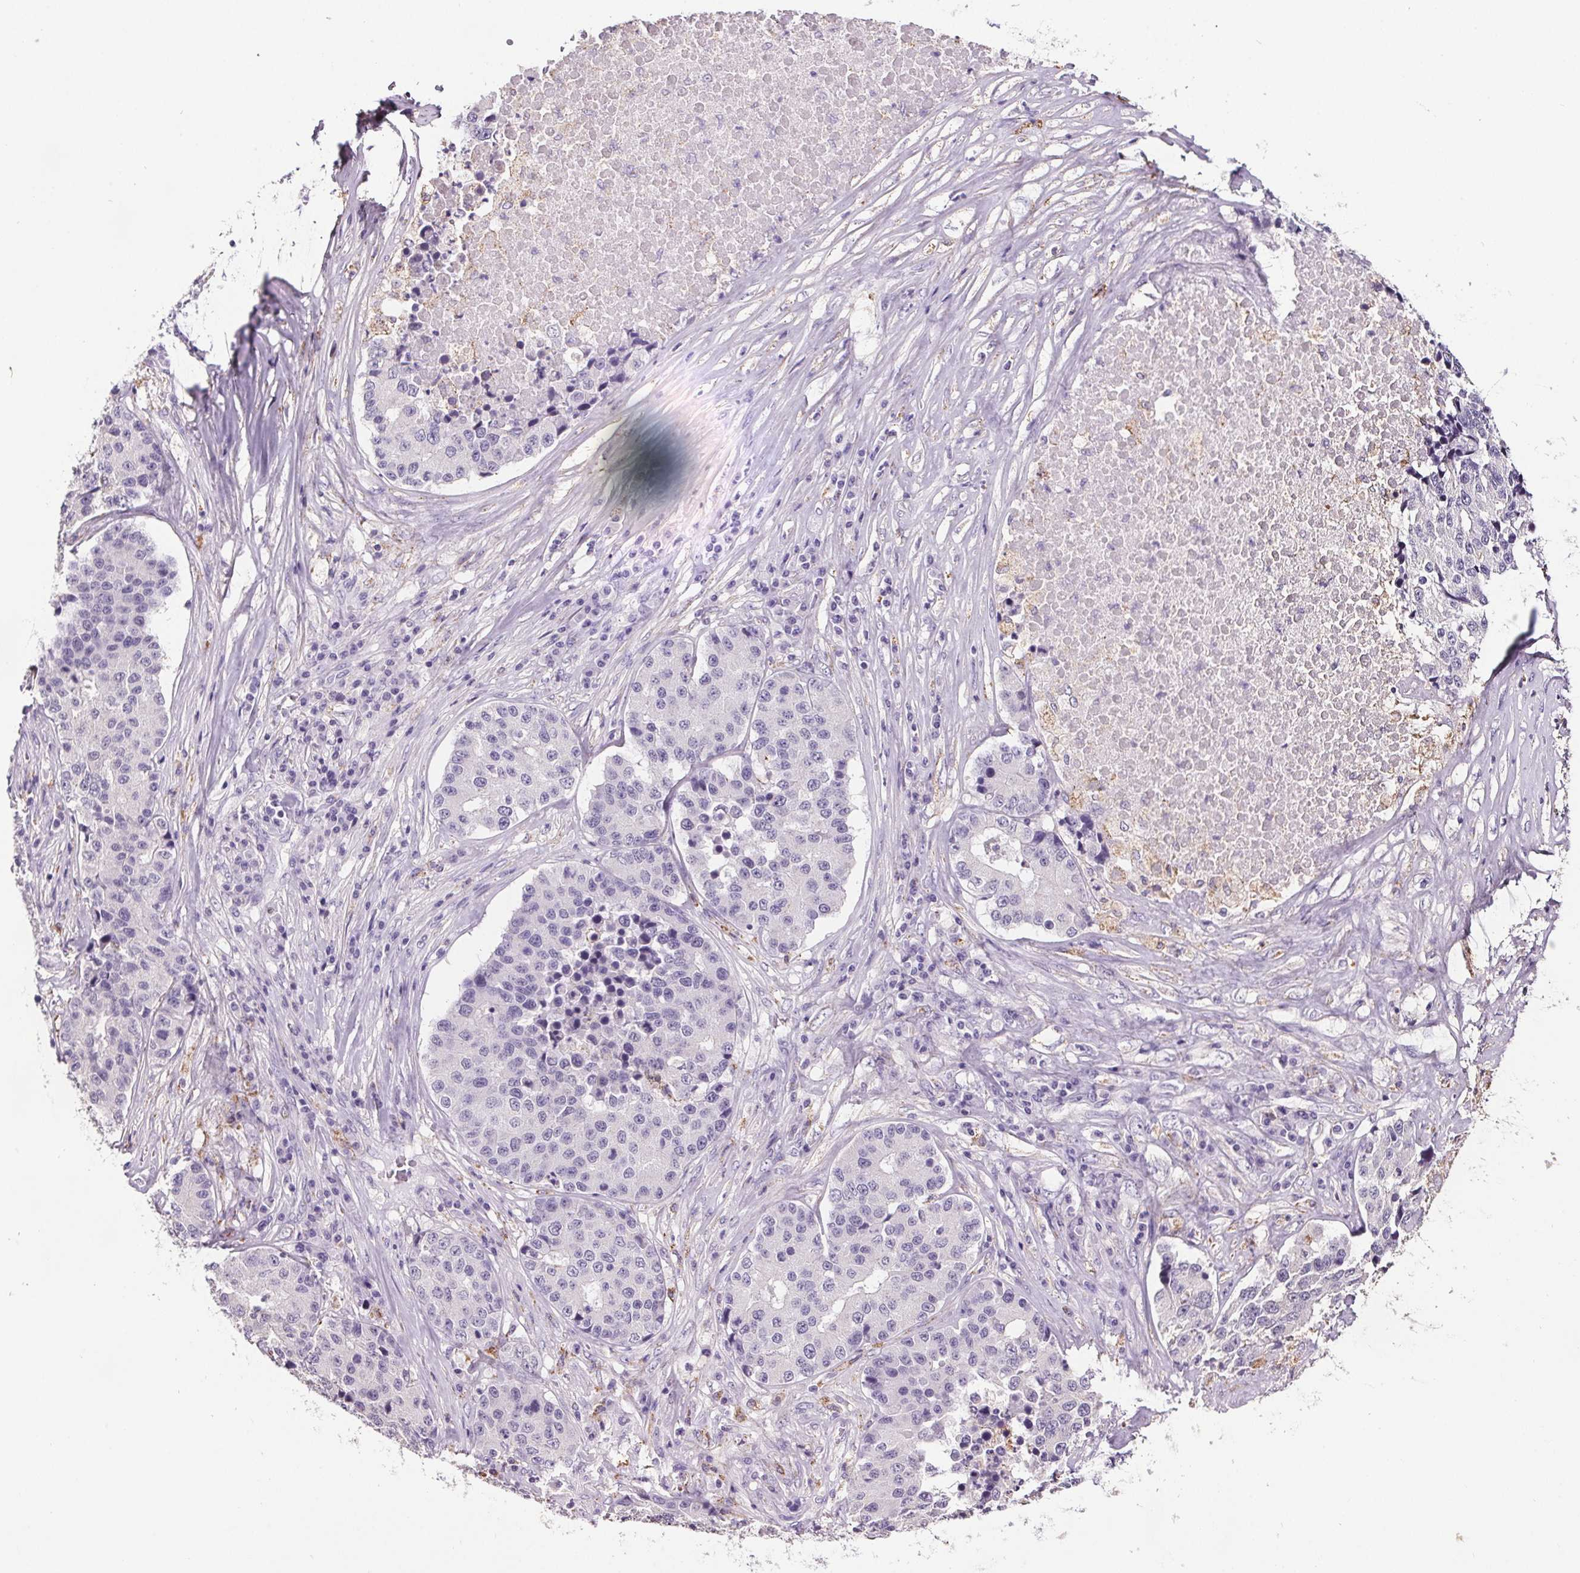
{"staining": {"intensity": "negative", "quantity": "none", "location": "none"}, "tissue": "stomach cancer", "cell_type": "Tumor cells", "image_type": "cancer", "snomed": [{"axis": "morphology", "description": "Adenocarcinoma, NOS"}, {"axis": "topography", "description": "Stomach"}], "caption": "IHC image of neoplastic tissue: stomach adenocarcinoma stained with DAB demonstrates no significant protein positivity in tumor cells.", "gene": "GPIHBP1", "patient": {"sex": "male", "age": 71}}